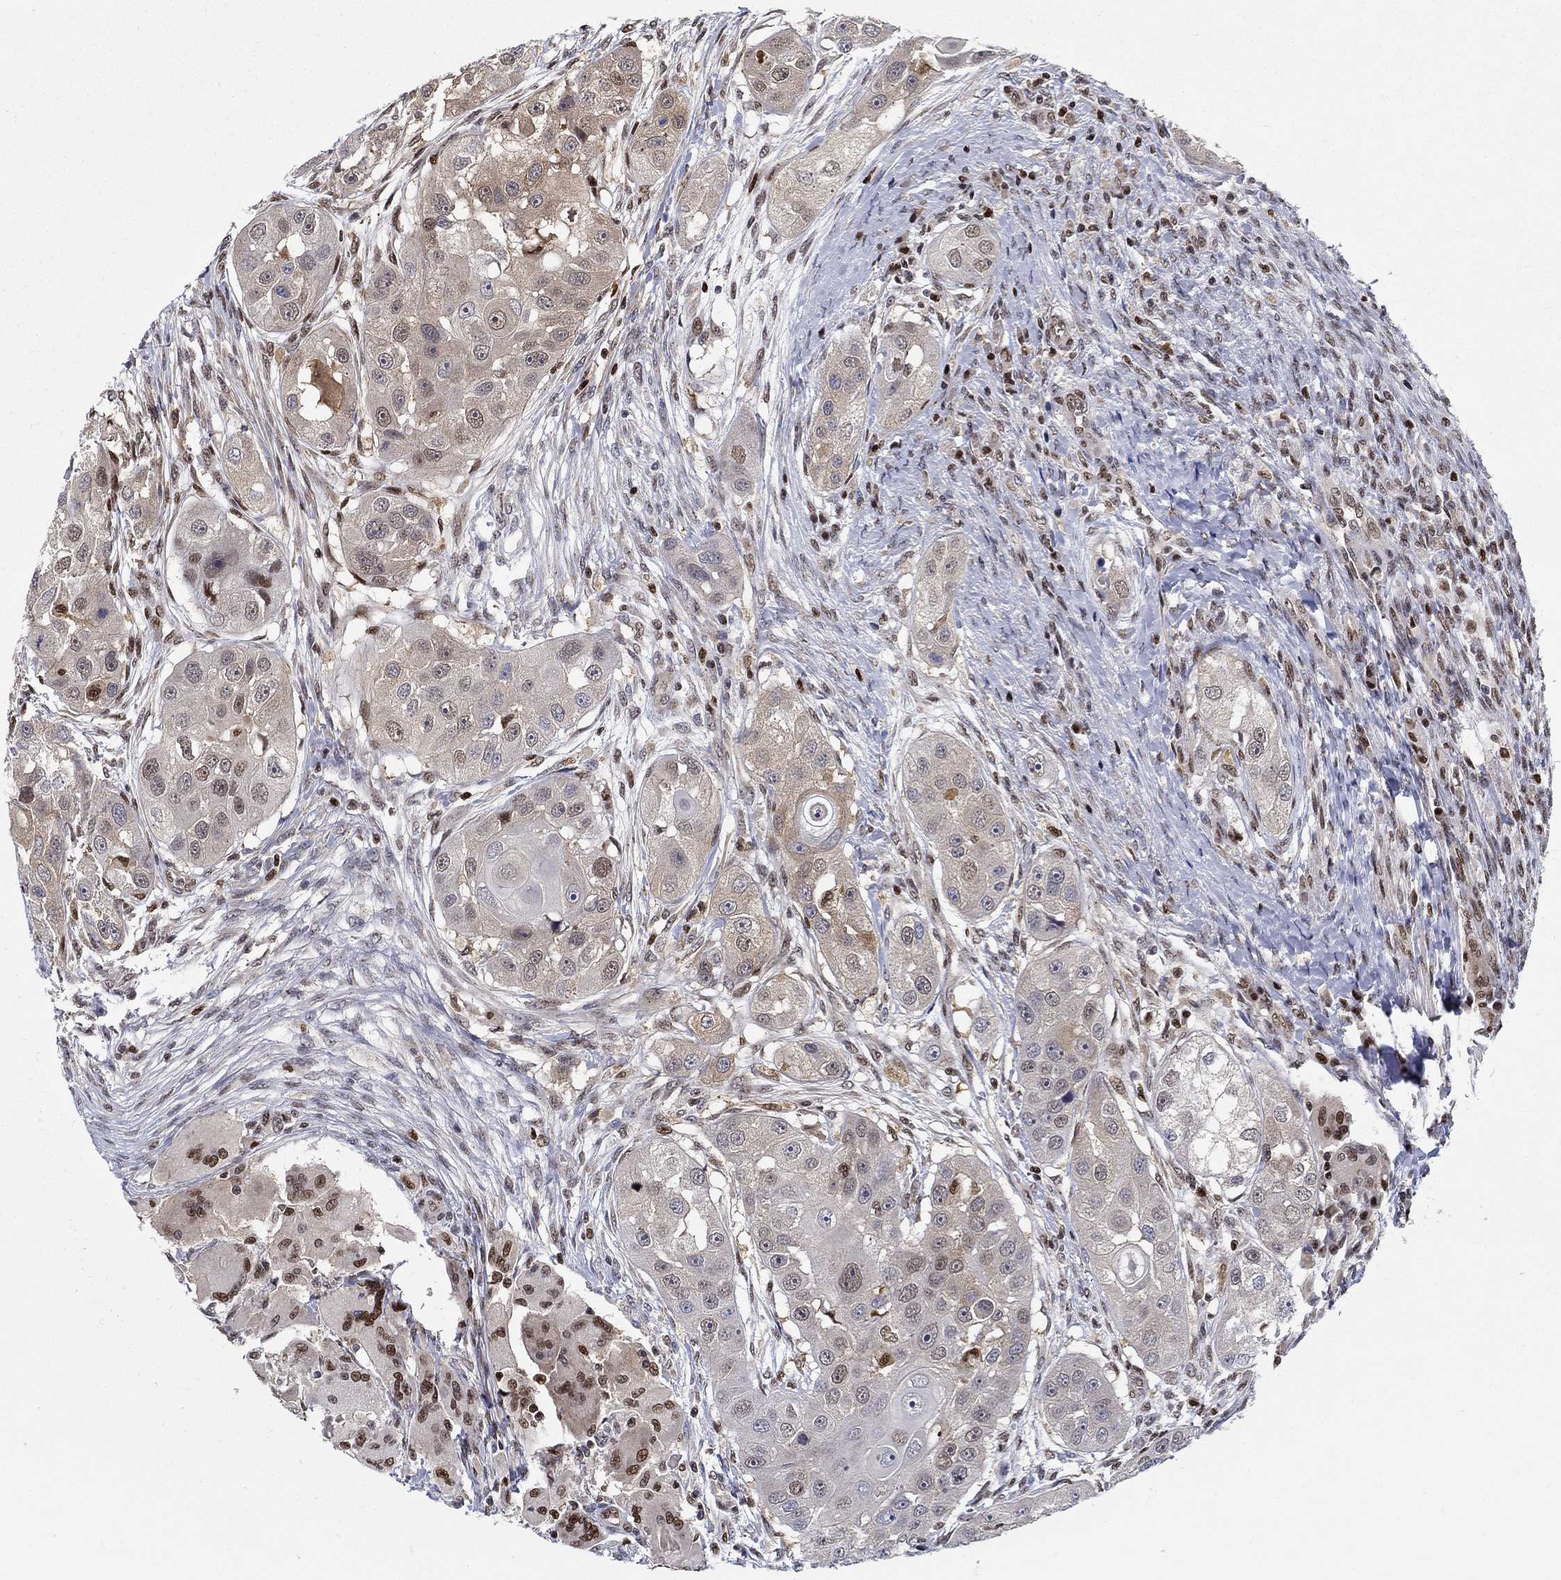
{"staining": {"intensity": "strong", "quantity": "25%-75%", "location": "nuclear"}, "tissue": "head and neck cancer", "cell_type": "Tumor cells", "image_type": "cancer", "snomed": [{"axis": "morphology", "description": "Squamous cell carcinoma, NOS"}, {"axis": "topography", "description": "Head-Neck"}], "caption": "A brown stain shows strong nuclear staining of a protein in squamous cell carcinoma (head and neck) tumor cells.", "gene": "ZNF594", "patient": {"sex": "male", "age": 51}}